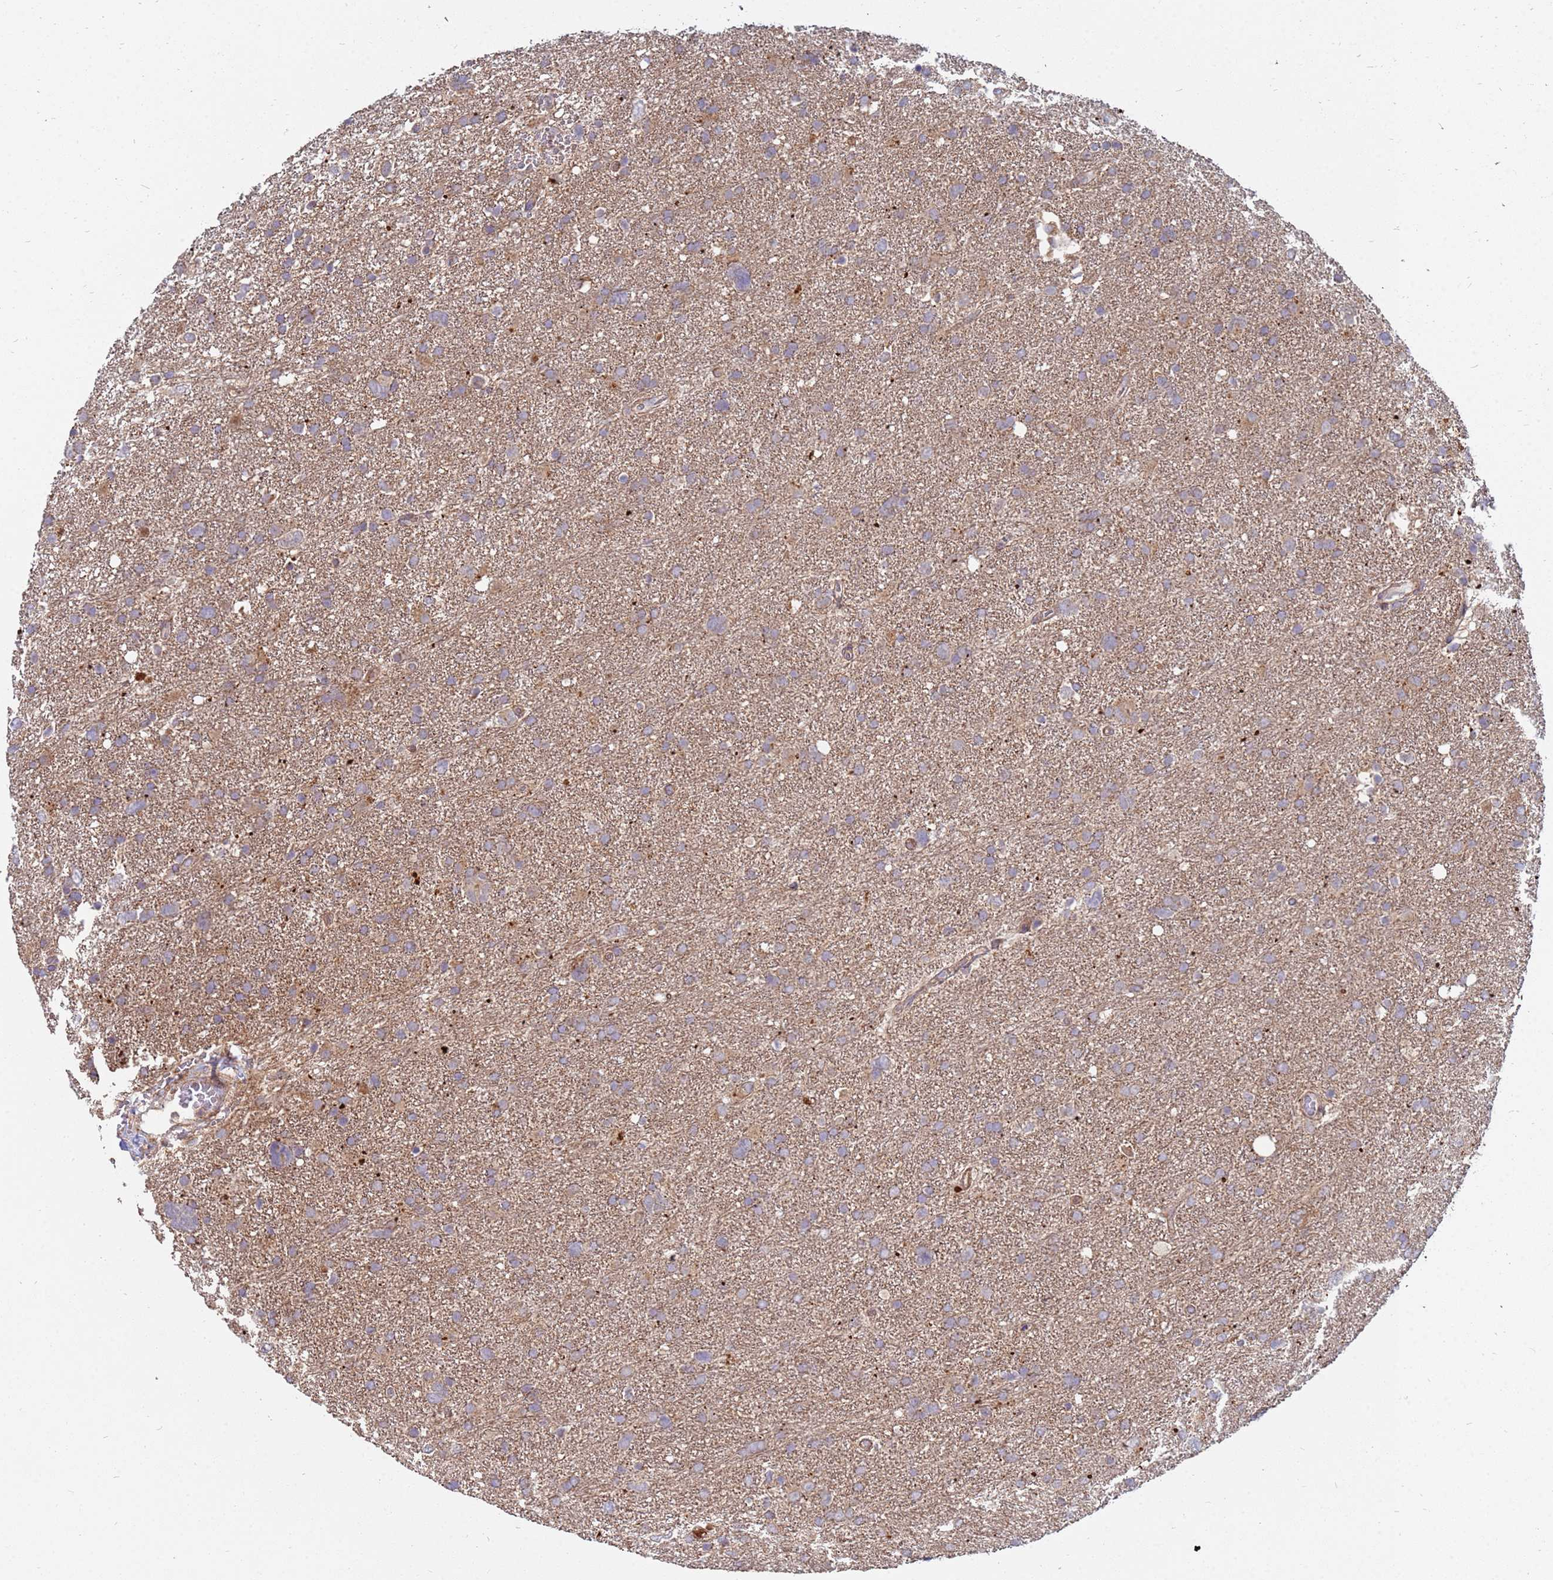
{"staining": {"intensity": "moderate", "quantity": "<25%", "location": "cytoplasmic/membranous"}, "tissue": "glioma", "cell_type": "Tumor cells", "image_type": "cancer", "snomed": [{"axis": "morphology", "description": "Glioma, malignant, High grade"}, {"axis": "topography", "description": "Brain"}], "caption": "Immunohistochemistry micrograph of neoplastic tissue: malignant glioma (high-grade) stained using immunohistochemistry displays low levels of moderate protein expression localized specifically in the cytoplasmic/membranous of tumor cells, appearing as a cytoplasmic/membranous brown color.", "gene": "CDC34", "patient": {"sex": "male", "age": 61}}